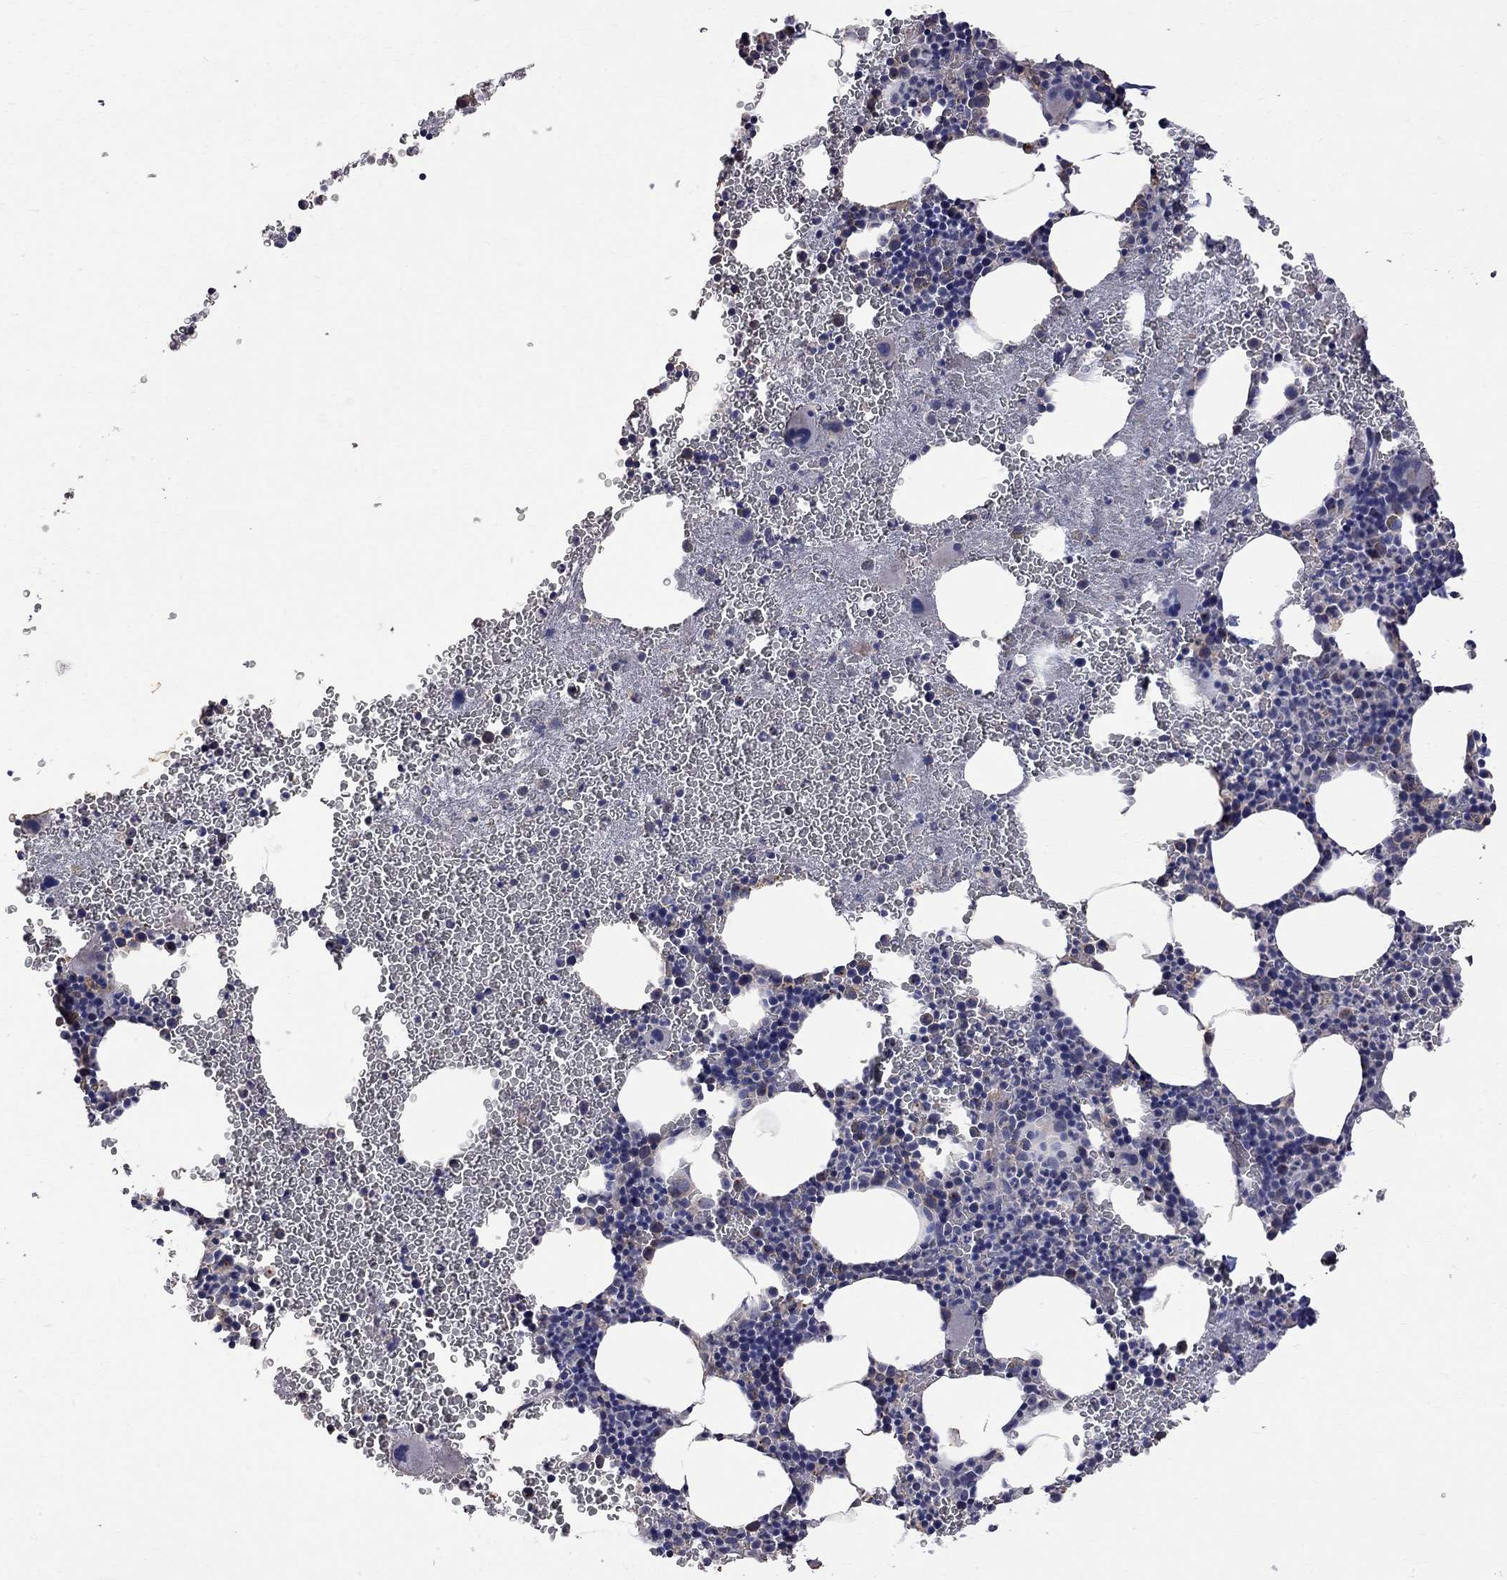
{"staining": {"intensity": "weak", "quantity": "<25%", "location": "cytoplasmic/membranous"}, "tissue": "bone marrow", "cell_type": "Hematopoietic cells", "image_type": "normal", "snomed": [{"axis": "morphology", "description": "Normal tissue, NOS"}, {"axis": "topography", "description": "Bone marrow"}], "caption": "Human bone marrow stained for a protein using immunohistochemistry displays no positivity in hematopoietic cells.", "gene": "CKAP2", "patient": {"sex": "male", "age": 50}}